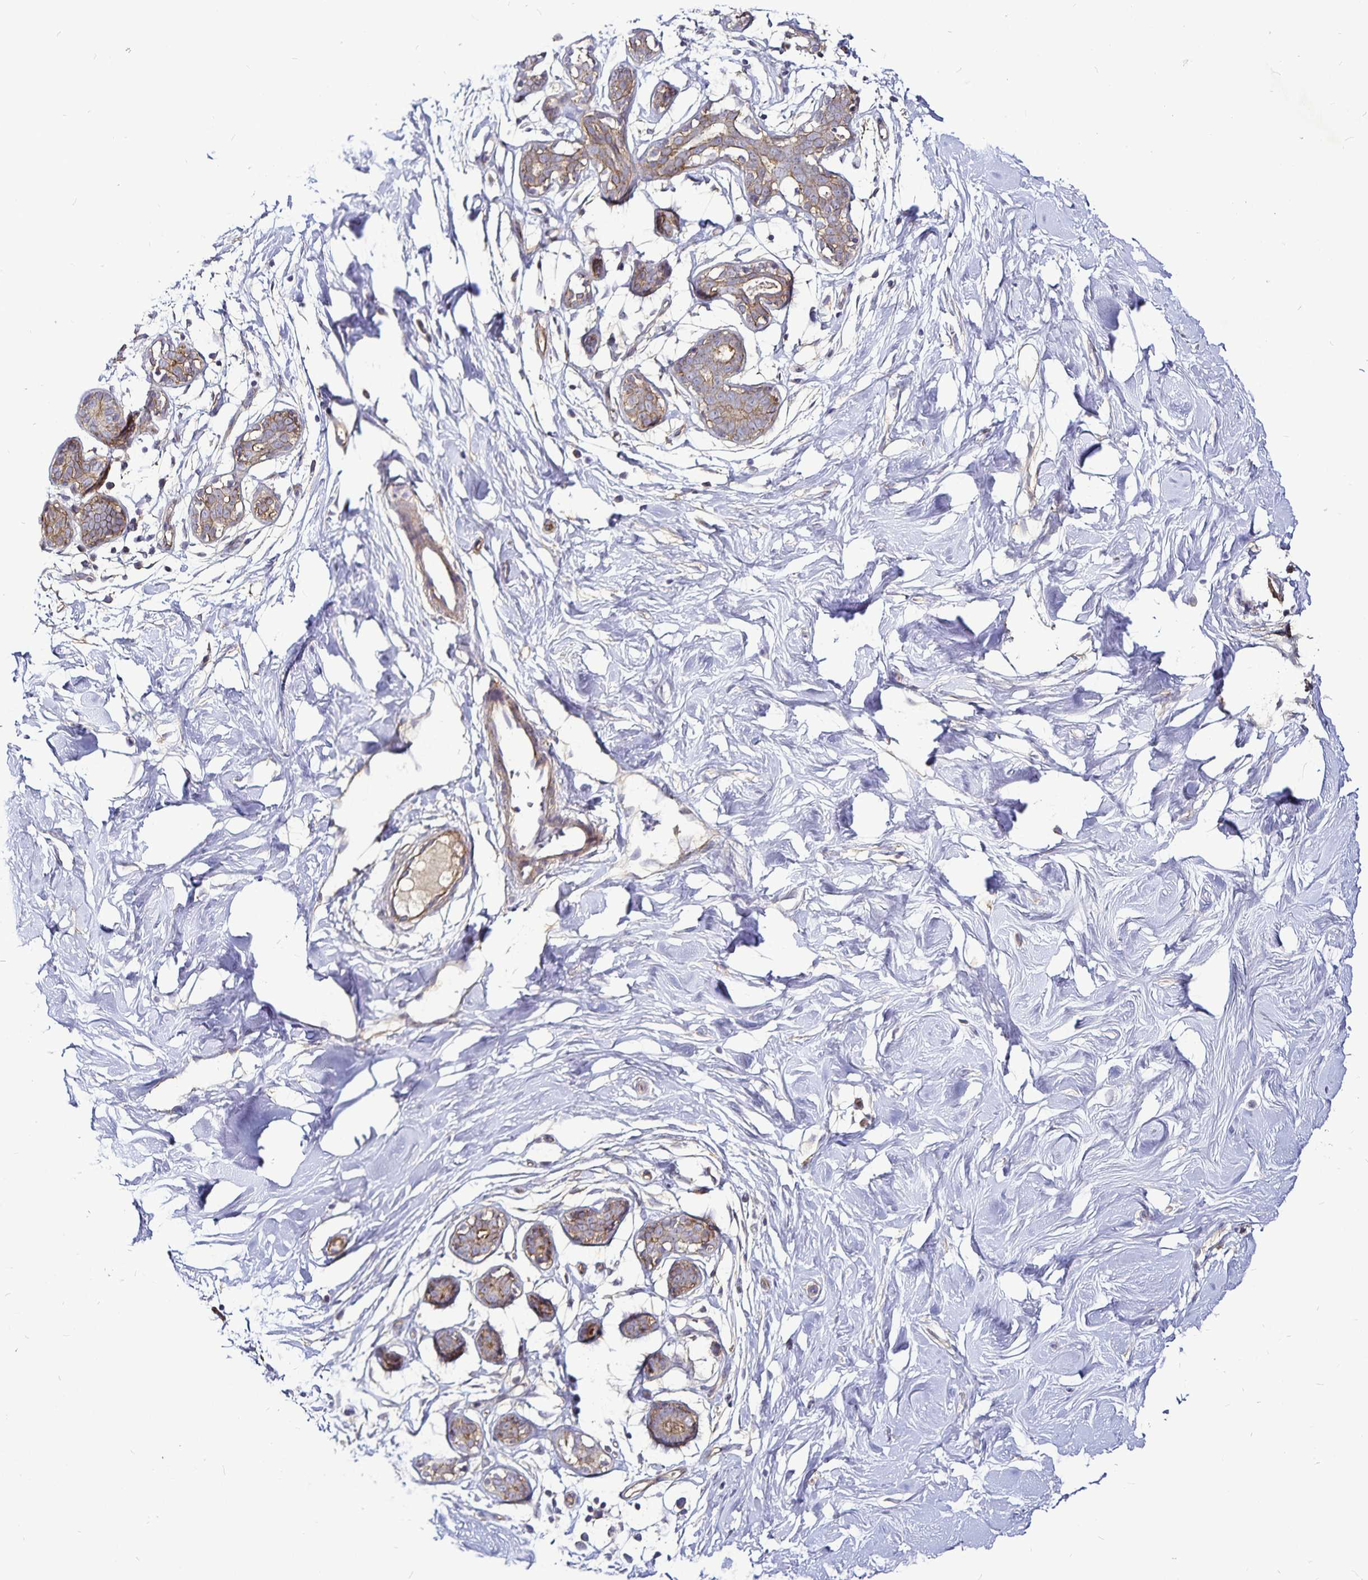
{"staining": {"intensity": "negative", "quantity": "none", "location": "none"}, "tissue": "breast", "cell_type": "Adipocytes", "image_type": "normal", "snomed": [{"axis": "morphology", "description": "Normal tissue, NOS"}, {"axis": "topography", "description": "Breast"}], "caption": "A high-resolution histopathology image shows IHC staining of benign breast, which exhibits no significant staining in adipocytes.", "gene": "GNG12", "patient": {"sex": "female", "age": 27}}